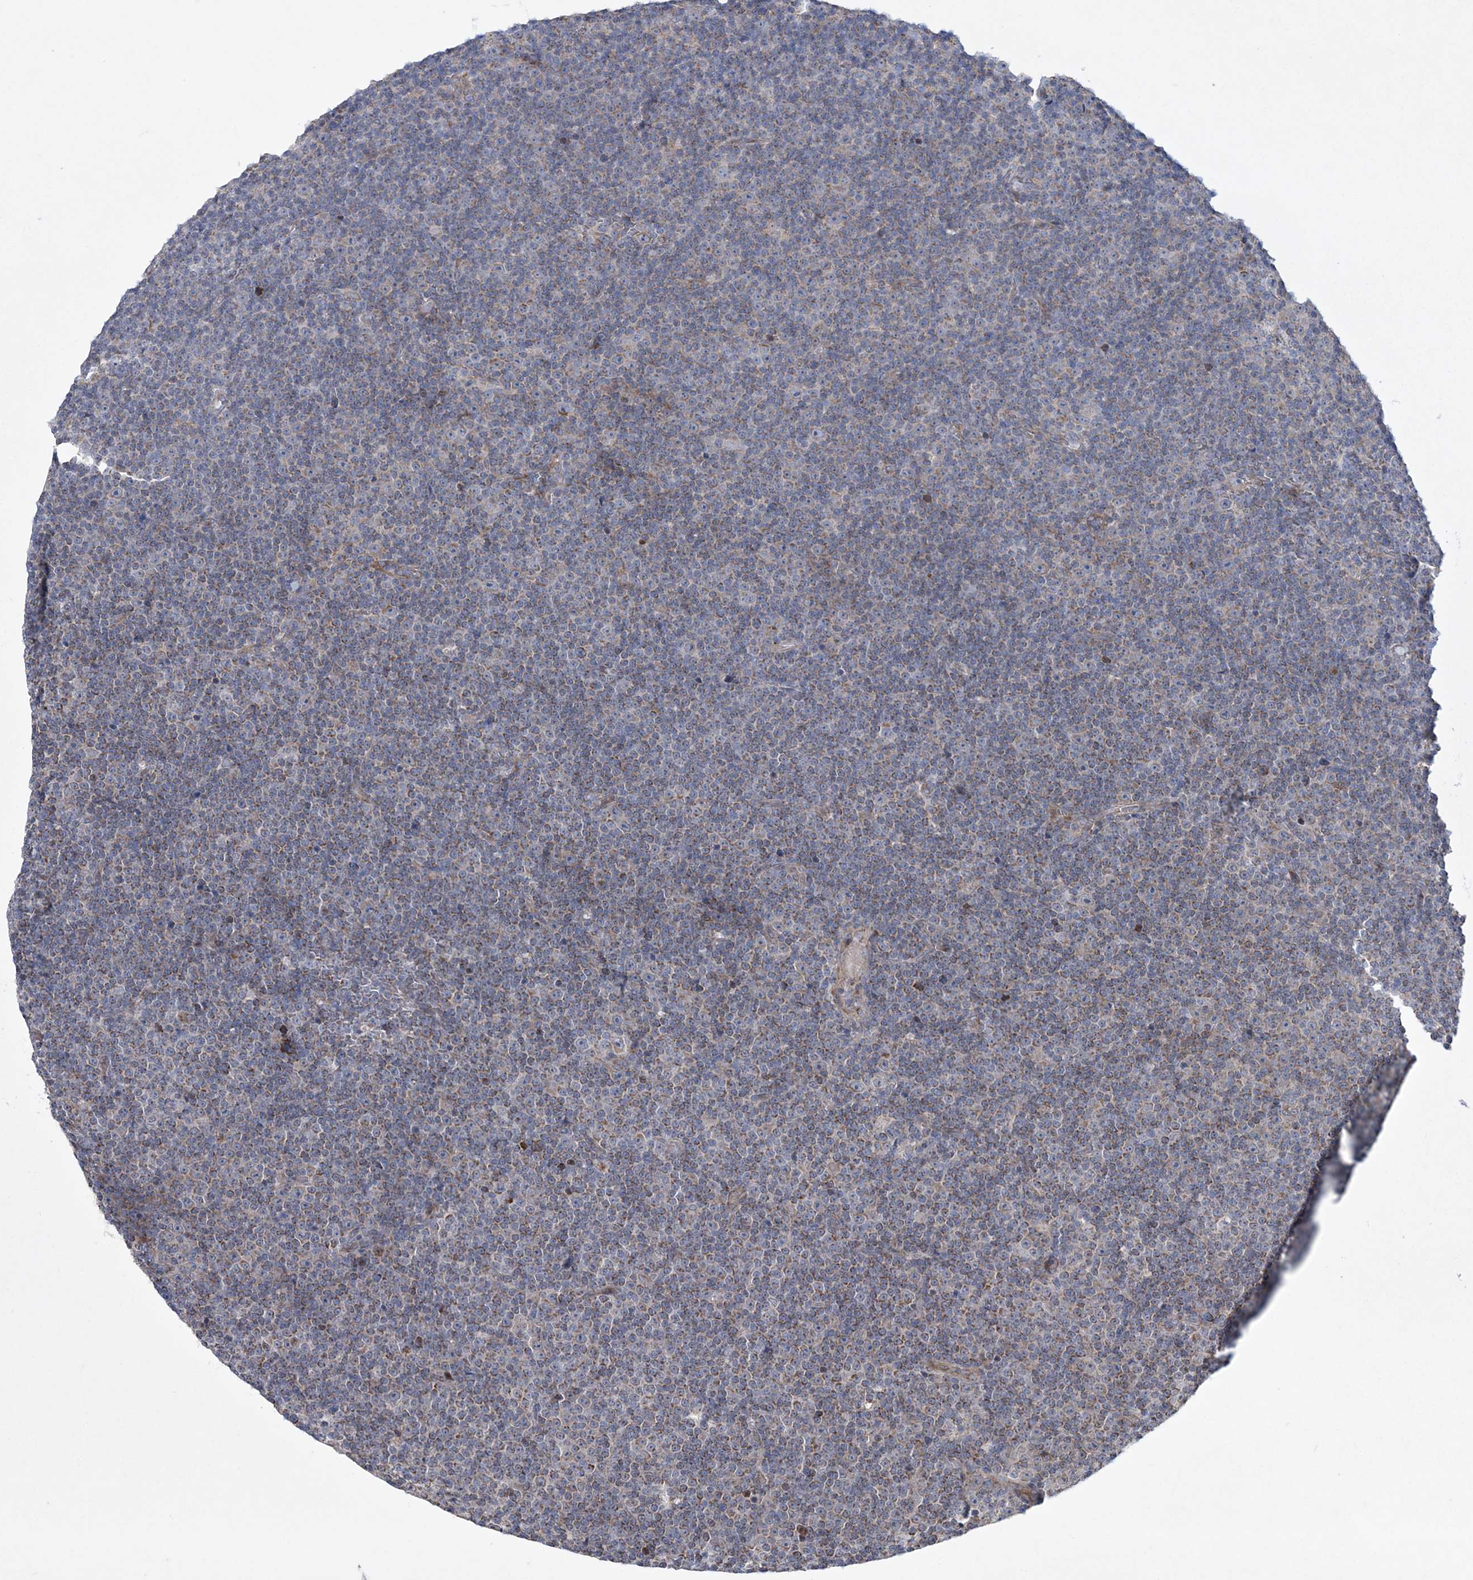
{"staining": {"intensity": "weak", "quantity": ">75%", "location": "cytoplasmic/membranous"}, "tissue": "lymphoma", "cell_type": "Tumor cells", "image_type": "cancer", "snomed": [{"axis": "morphology", "description": "Malignant lymphoma, non-Hodgkin's type, Low grade"}, {"axis": "topography", "description": "Lymph node"}], "caption": "Immunohistochemistry histopathology image of human malignant lymphoma, non-Hodgkin's type (low-grade) stained for a protein (brown), which reveals low levels of weak cytoplasmic/membranous expression in about >75% of tumor cells.", "gene": "CES4A", "patient": {"sex": "female", "age": 67}}